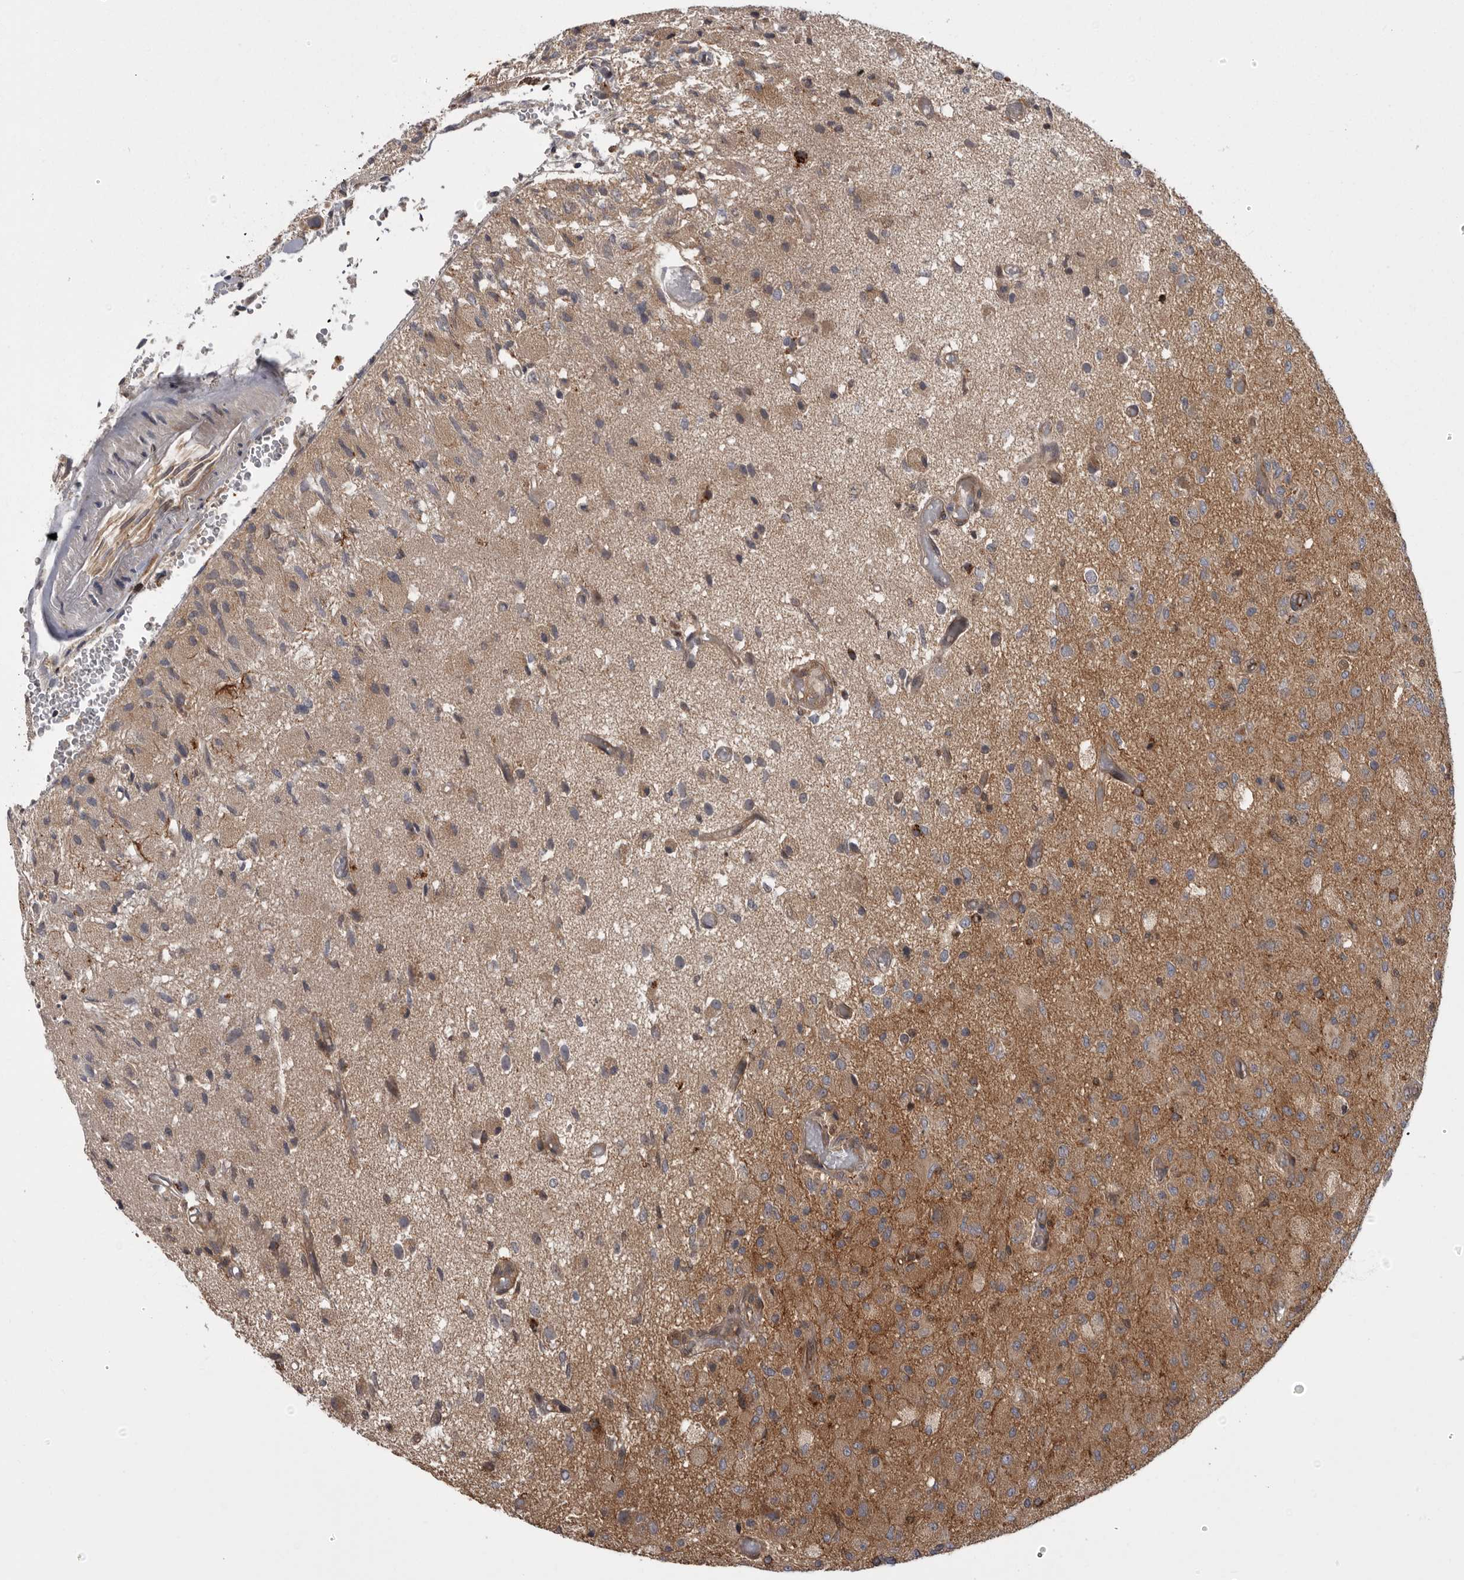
{"staining": {"intensity": "moderate", "quantity": ">75%", "location": "cytoplasmic/membranous"}, "tissue": "glioma", "cell_type": "Tumor cells", "image_type": "cancer", "snomed": [{"axis": "morphology", "description": "Normal tissue, NOS"}, {"axis": "morphology", "description": "Glioma, malignant, High grade"}, {"axis": "topography", "description": "Cerebral cortex"}], "caption": "The micrograph displays immunohistochemical staining of high-grade glioma (malignant). There is moderate cytoplasmic/membranous positivity is identified in approximately >75% of tumor cells. (IHC, brightfield microscopy, high magnification).", "gene": "DHDDS", "patient": {"sex": "male", "age": 77}}